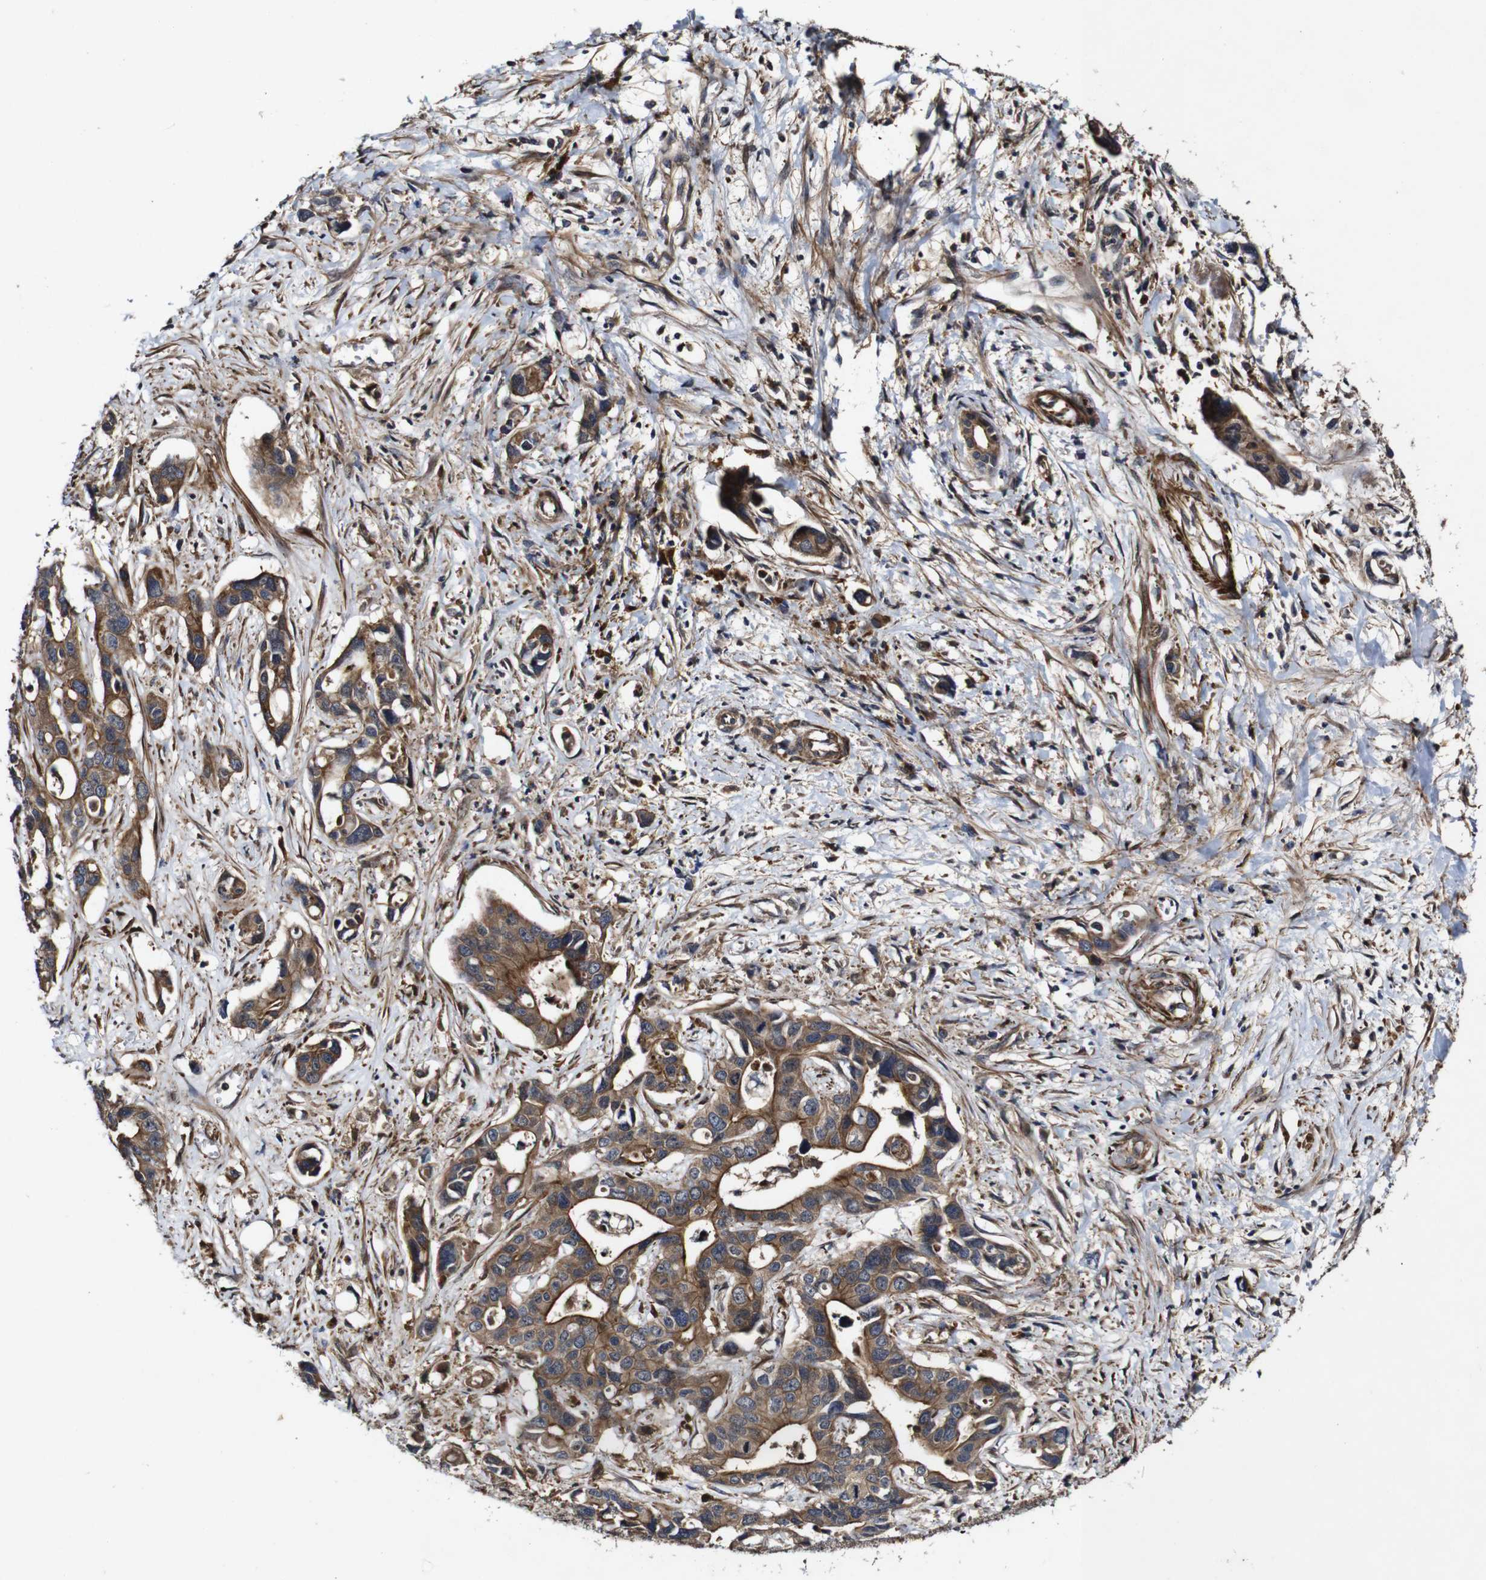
{"staining": {"intensity": "moderate", "quantity": ">75%", "location": "cytoplasmic/membranous"}, "tissue": "liver cancer", "cell_type": "Tumor cells", "image_type": "cancer", "snomed": [{"axis": "morphology", "description": "Cholangiocarcinoma"}, {"axis": "topography", "description": "Liver"}], "caption": "A brown stain shows moderate cytoplasmic/membranous staining of a protein in liver cholangiocarcinoma tumor cells.", "gene": "GSDME", "patient": {"sex": "female", "age": 65}}